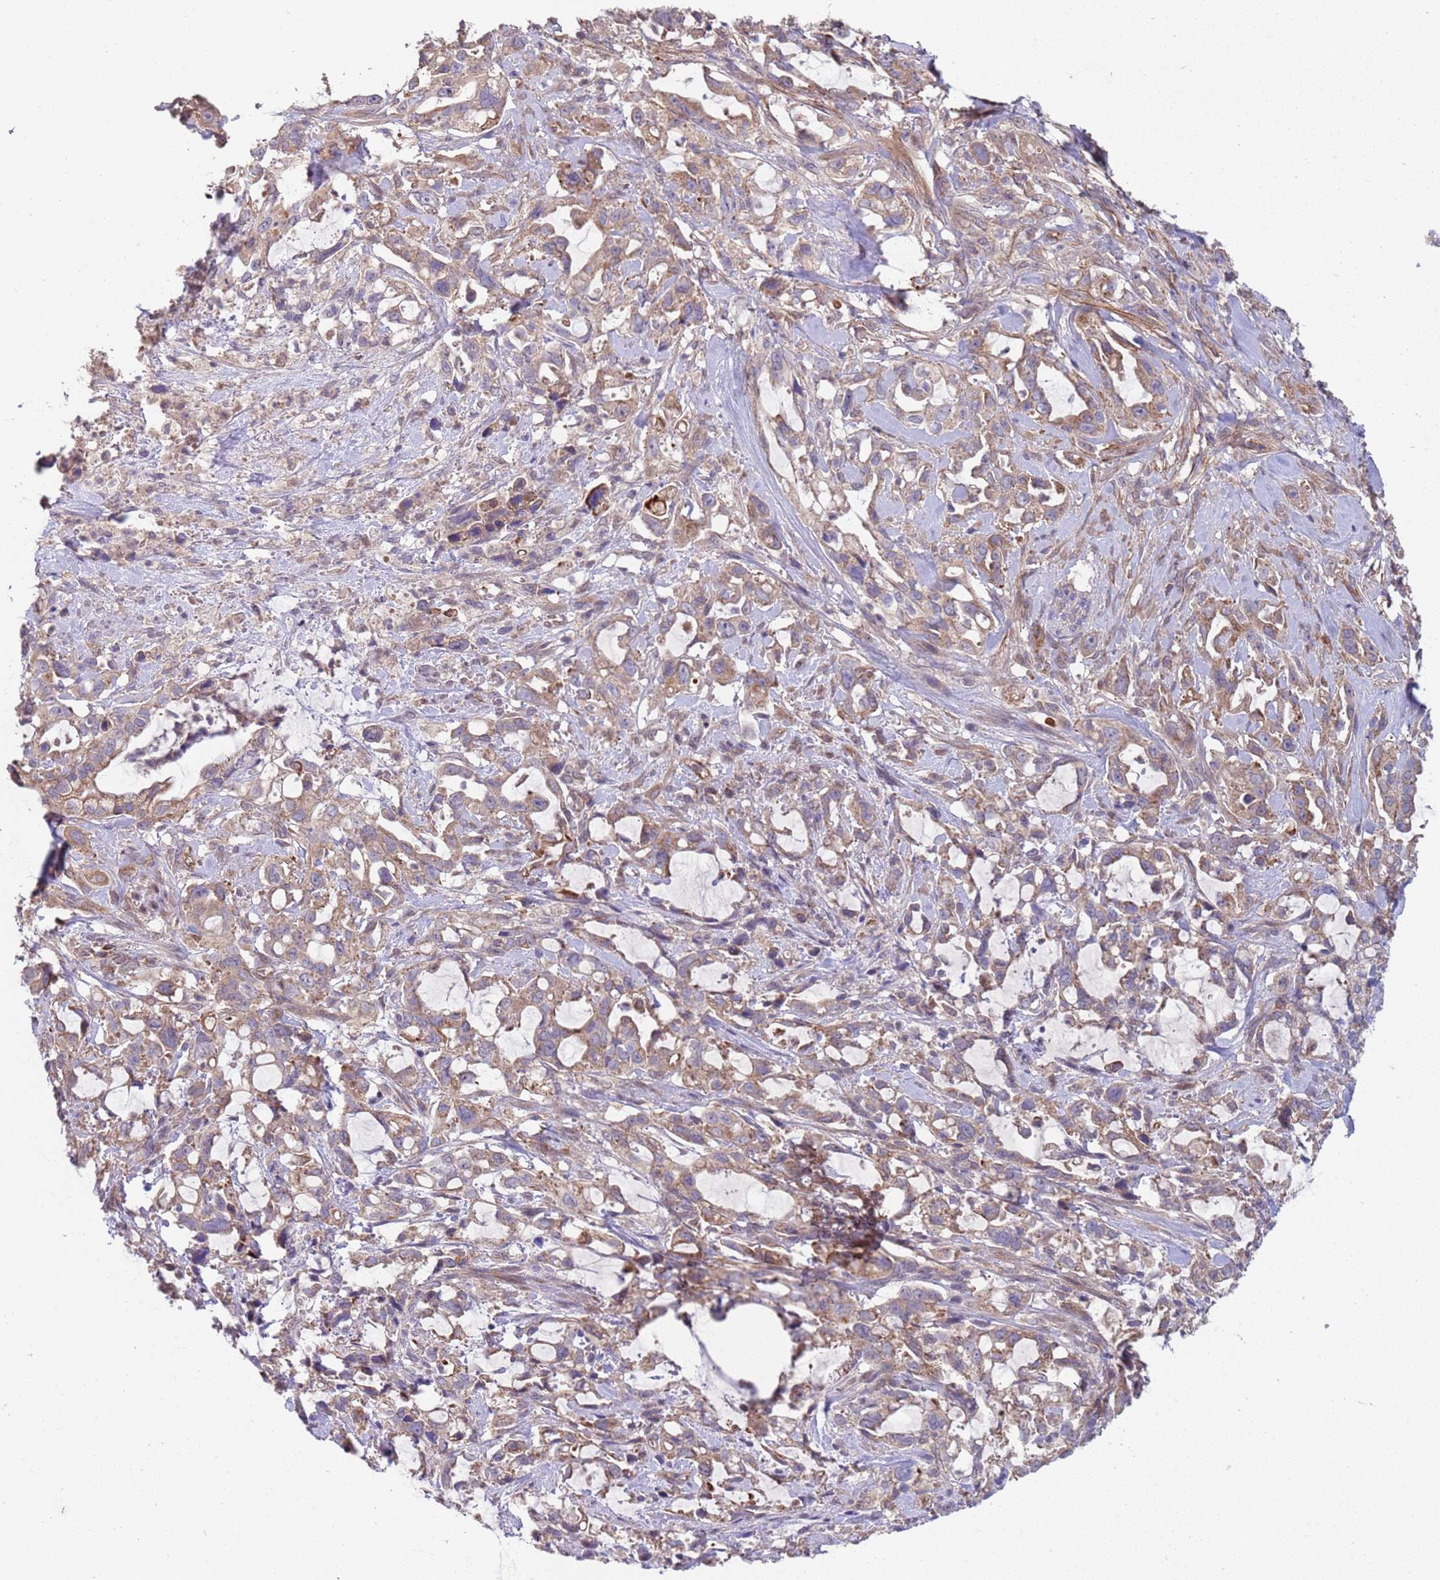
{"staining": {"intensity": "weak", "quantity": ">75%", "location": "cytoplasmic/membranous"}, "tissue": "pancreatic cancer", "cell_type": "Tumor cells", "image_type": "cancer", "snomed": [{"axis": "morphology", "description": "Adenocarcinoma, NOS"}, {"axis": "topography", "description": "Pancreas"}], "caption": "A brown stain labels weak cytoplasmic/membranous staining of a protein in adenocarcinoma (pancreatic) tumor cells.", "gene": "ACAD8", "patient": {"sex": "female", "age": 61}}